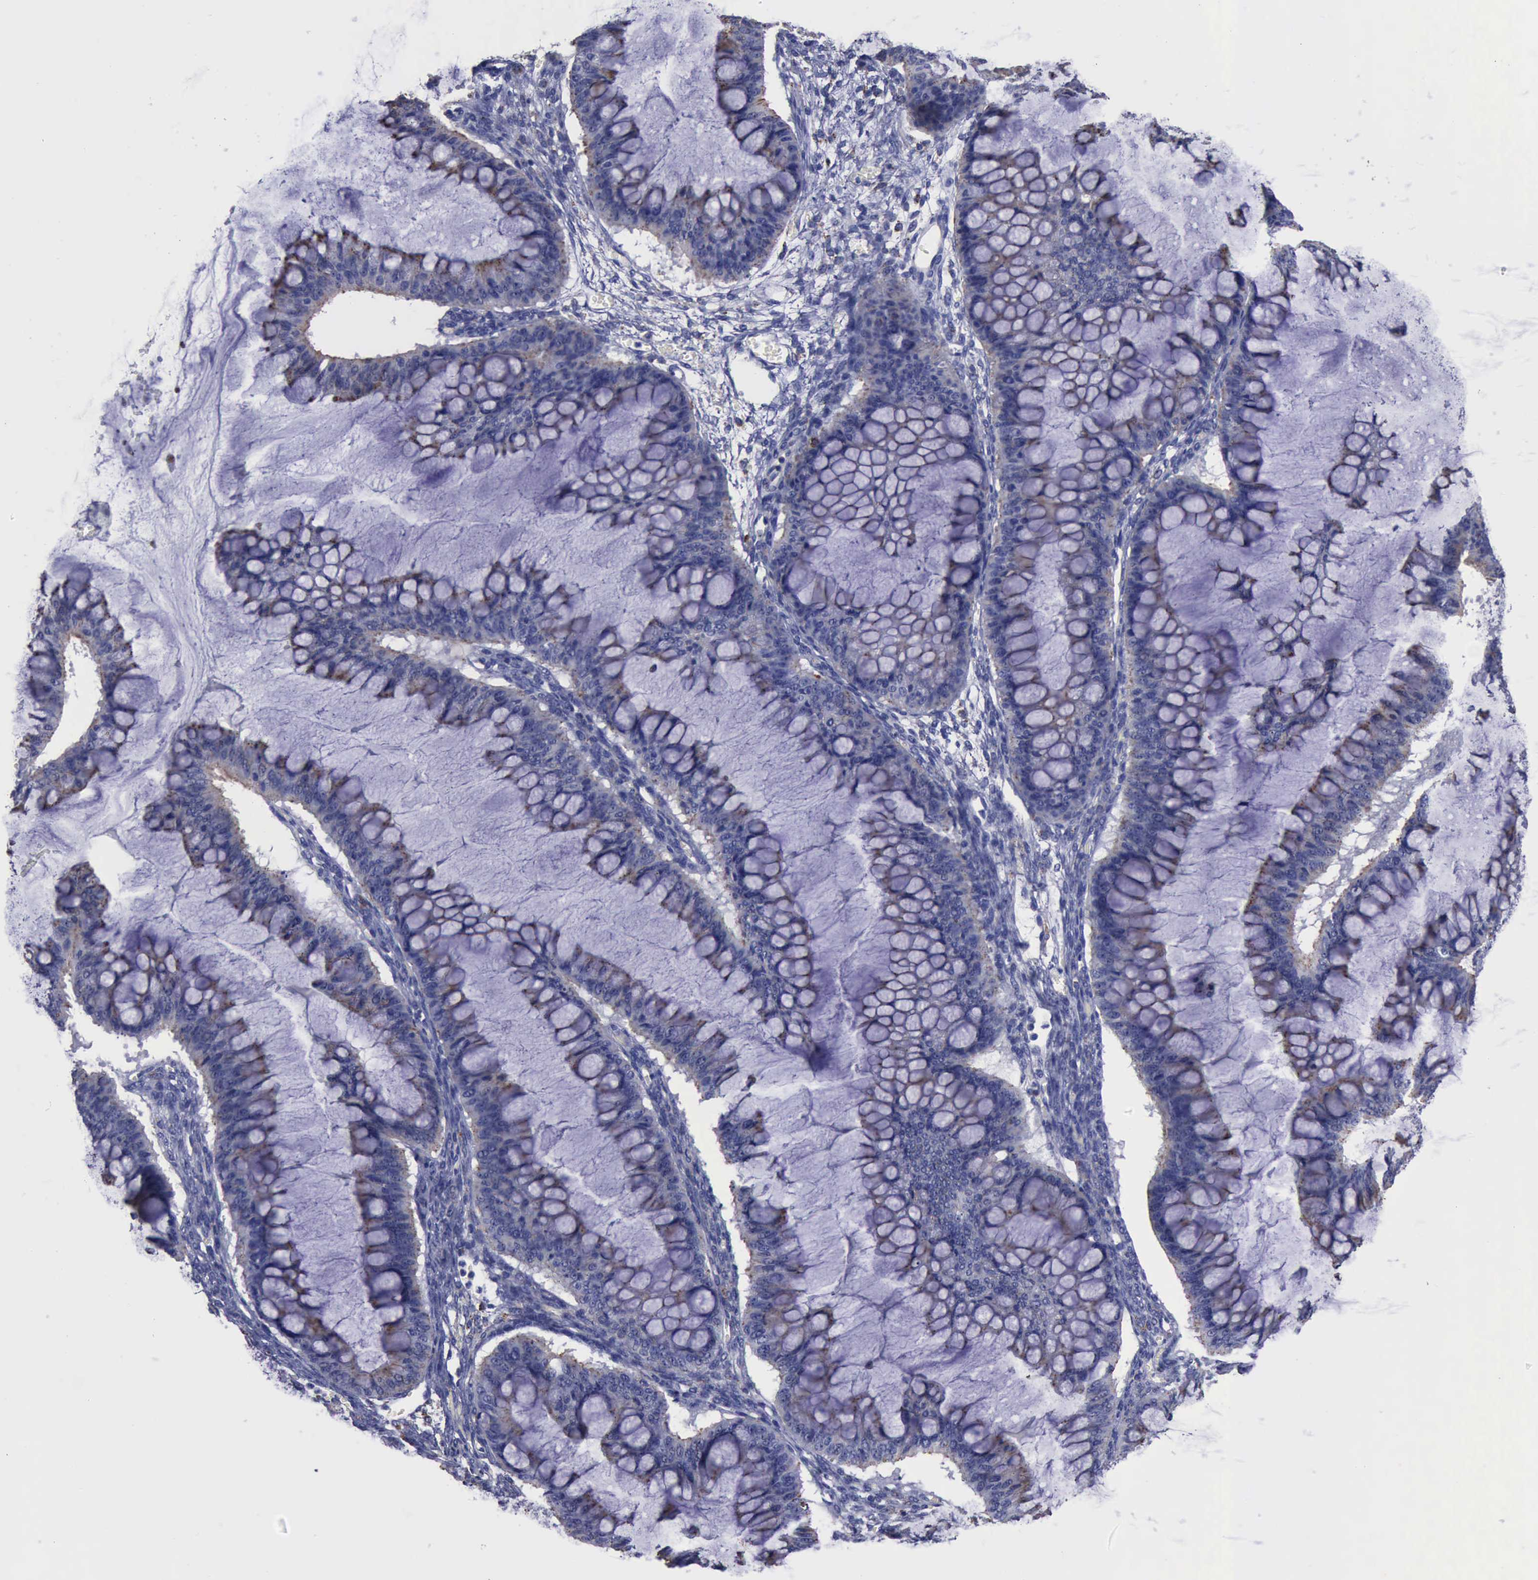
{"staining": {"intensity": "weak", "quantity": ">75%", "location": "cytoplasmic/membranous"}, "tissue": "ovarian cancer", "cell_type": "Tumor cells", "image_type": "cancer", "snomed": [{"axis": "morphology", "description": "Cystadenocarcinoma, mucinous, NOS"}, {"axis": "topography", "description": "Ovary"}], "caption": "Immunohistochemical staining of ovarian cancer (mucinous cystadenocarcinoma) shows weak cytoplasmic/membranous protein positivity in about >75% of tumor cells.", "gene": "CTSD", "patient": {"sex": "female", "age": 73}}